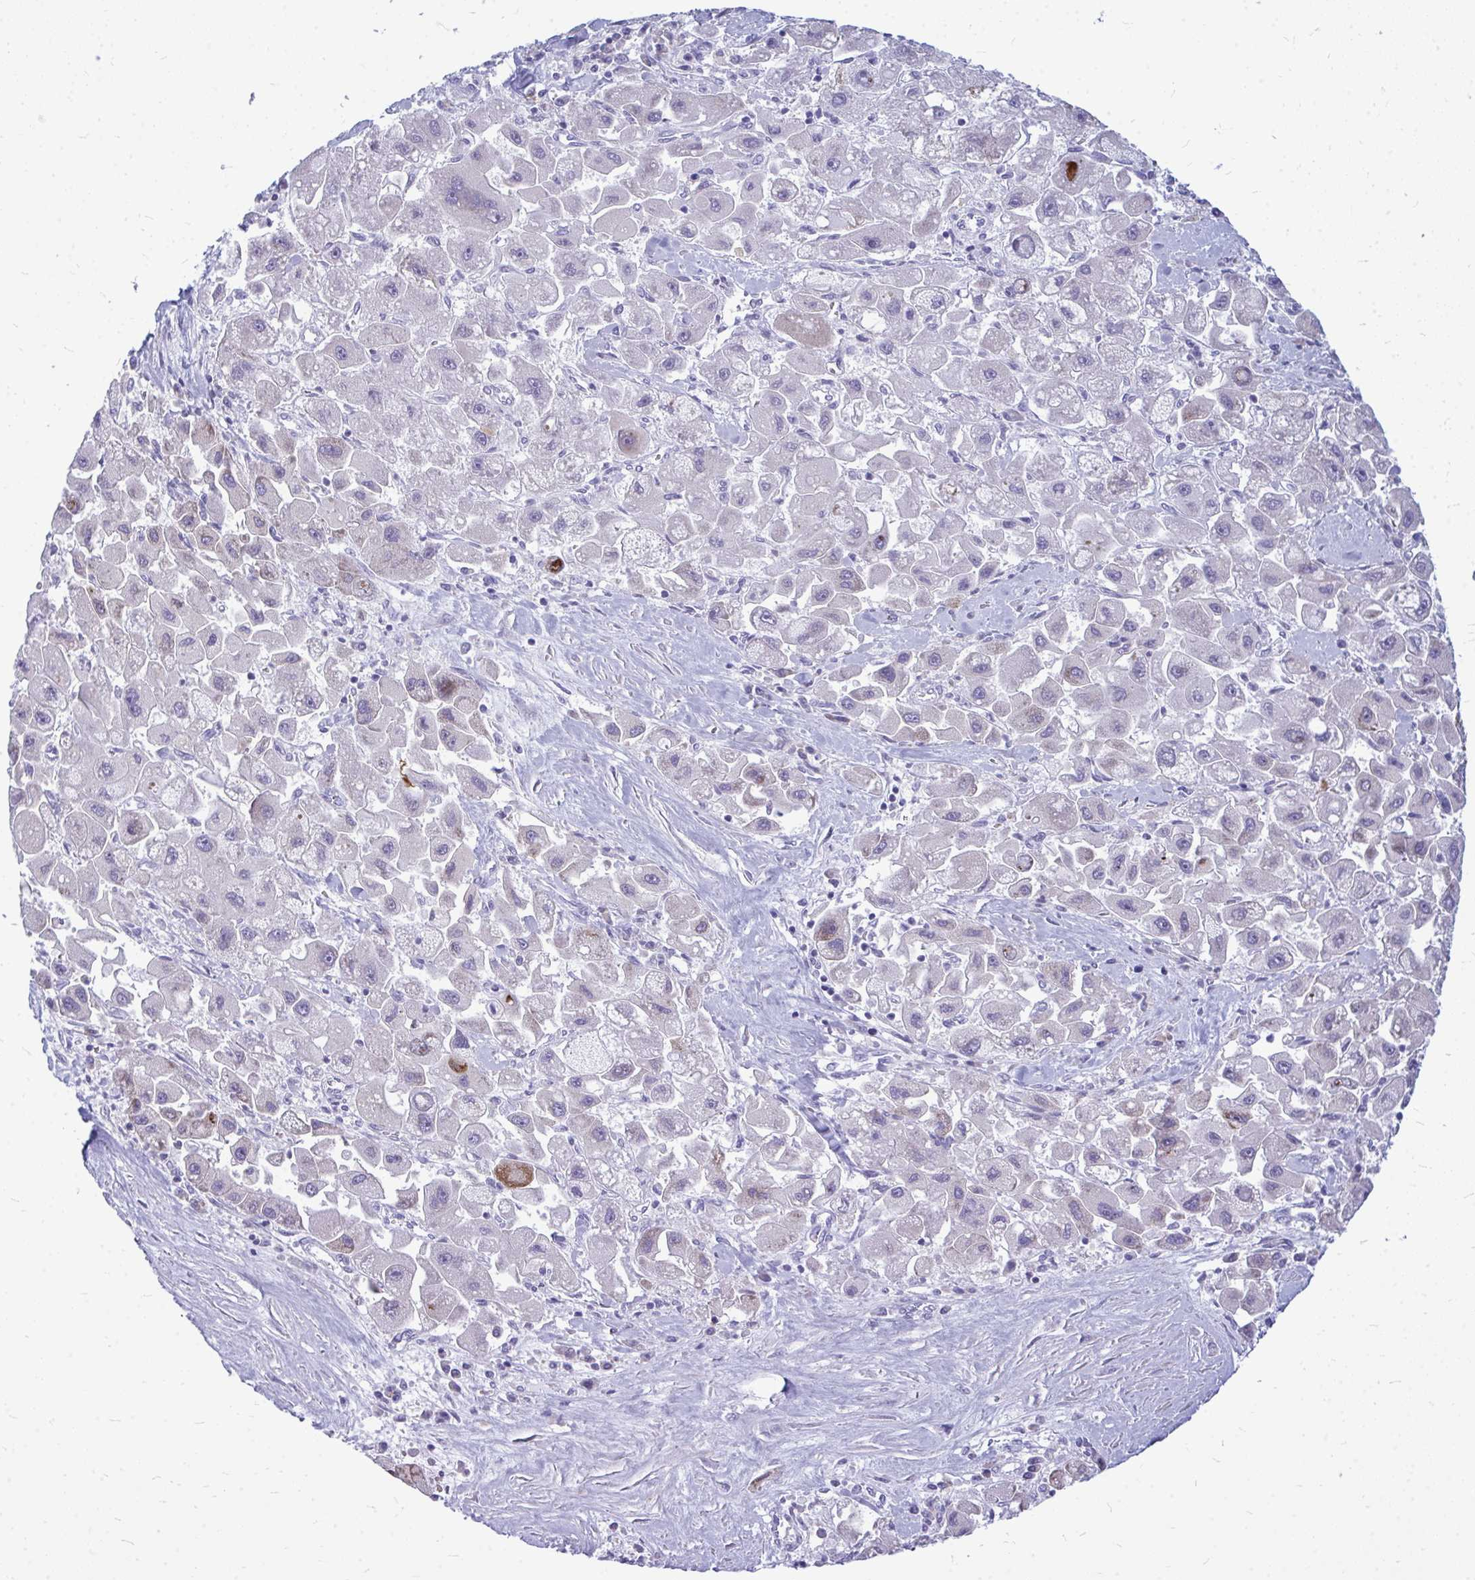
{"staining": {"intensity": "moderate", "quantity": "<25%", "location": "cytoplasmic/membranous"}, "tissue": "liver cancer", "cell_type": "Tumor cells", "image_type": "cancer", "snomed": [{"axis": "morphology", "description": "Carcinoma, Hepatocellular, NOS"}, {"axis": "topography", "description": "Liver"}], "caption": "This is a photomicrograph of immunohistochemistry staining of hepatocellular carcinoma (liver), which shows moderate positivity in the cytoplasmic/membranous of tumor cells.", "gene": "ZSCAN25", "patient": {"sex": "male", "age": 24}}